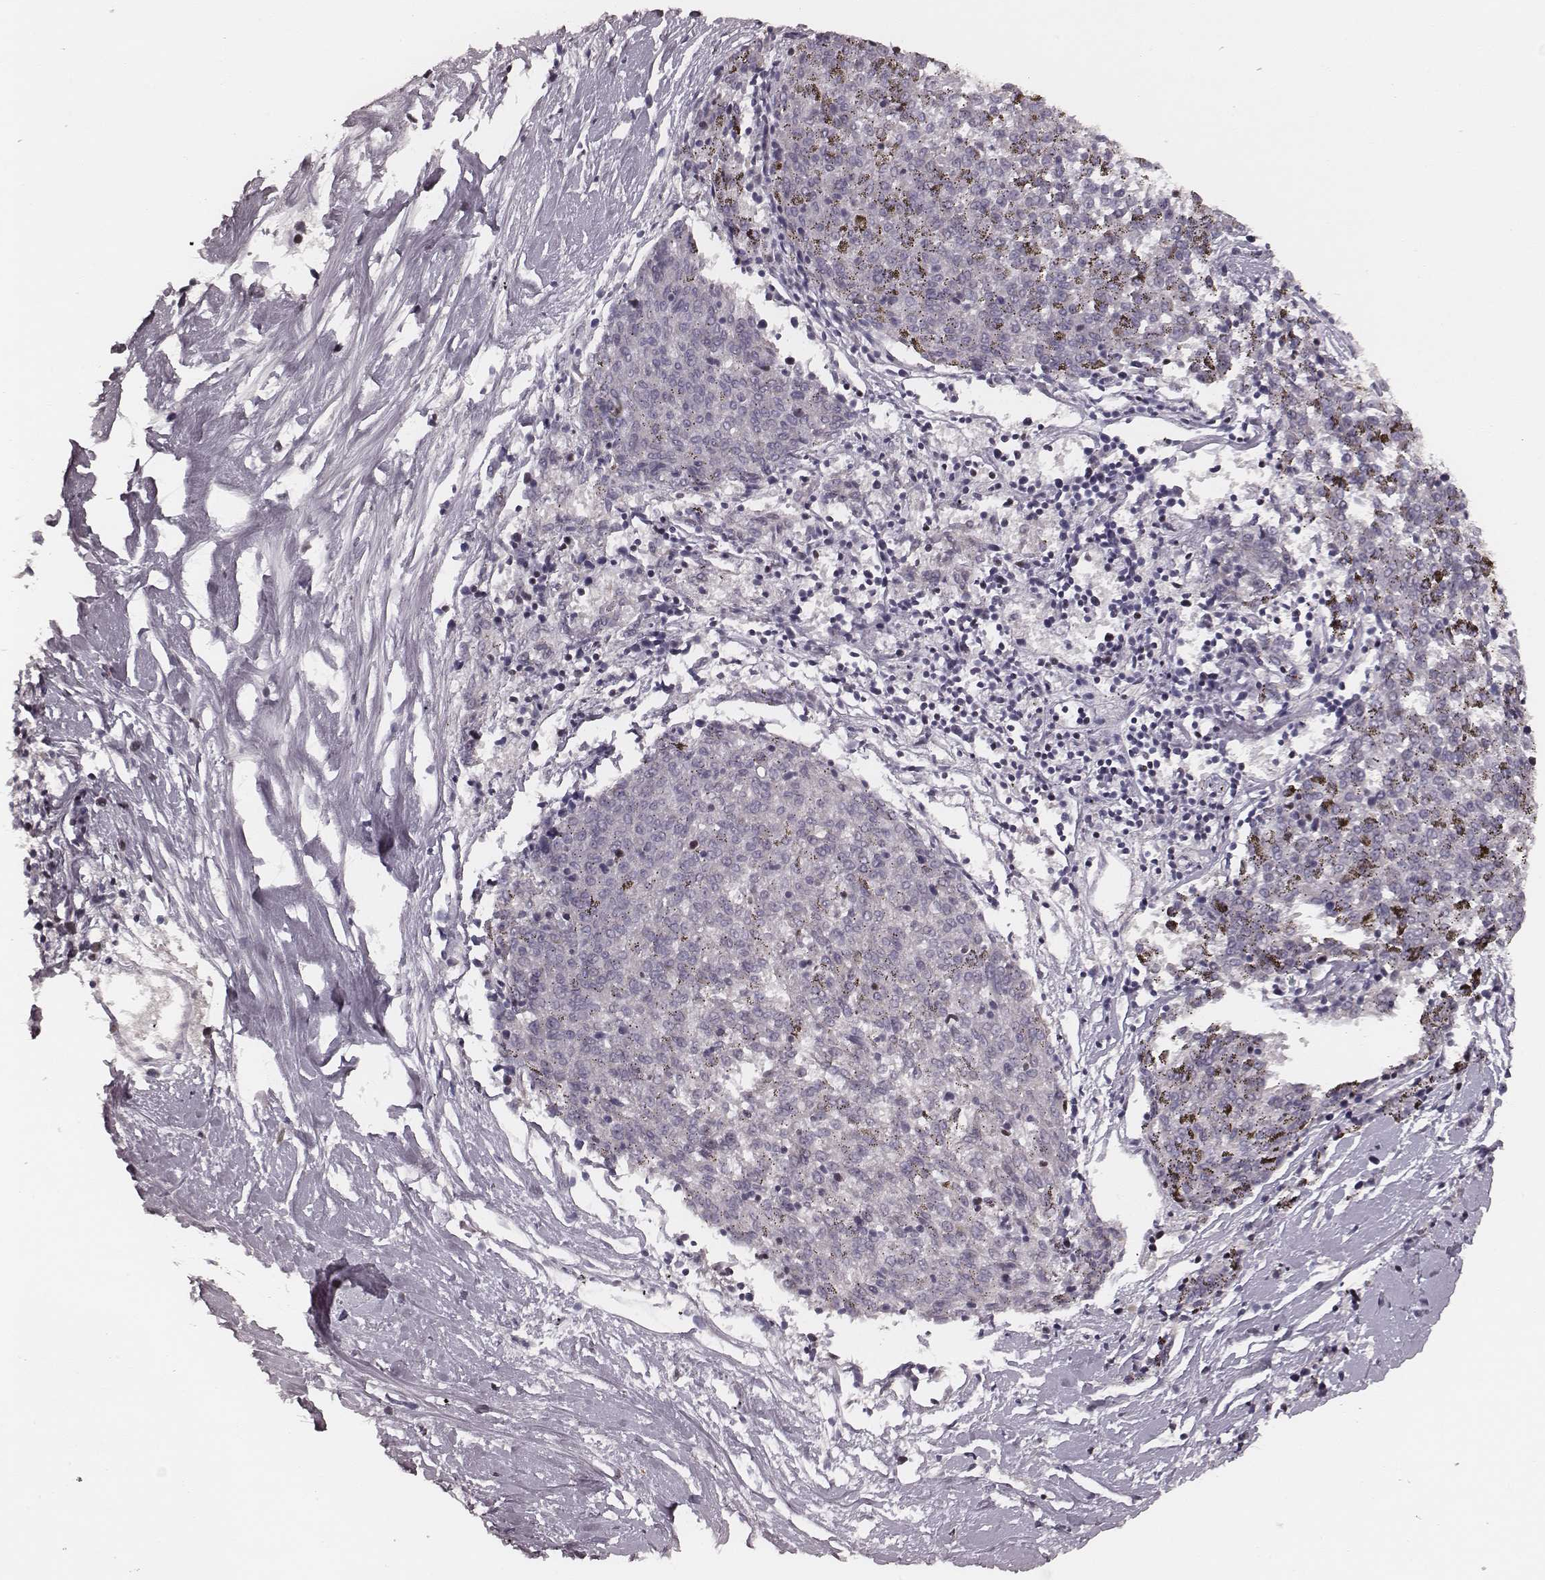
{"staining": {"intensity": "negative", "quantity": "none", "location": "none"}, "tissue": "melanoma", "cell_type": "Tumor cells", "image_type": "cancer", "snomed": [{"axis": "morphology", "description": "Malignant melanoma, NOS"}, {"axis": "topography", "description": "Skin"}], "caption": "IHC image of human malignant melanoma stained for a protein (brown), which reveals no positivity in tumor cells.", "gene": "LUC7L", "patient": {"sex": "female", "age": 72}}